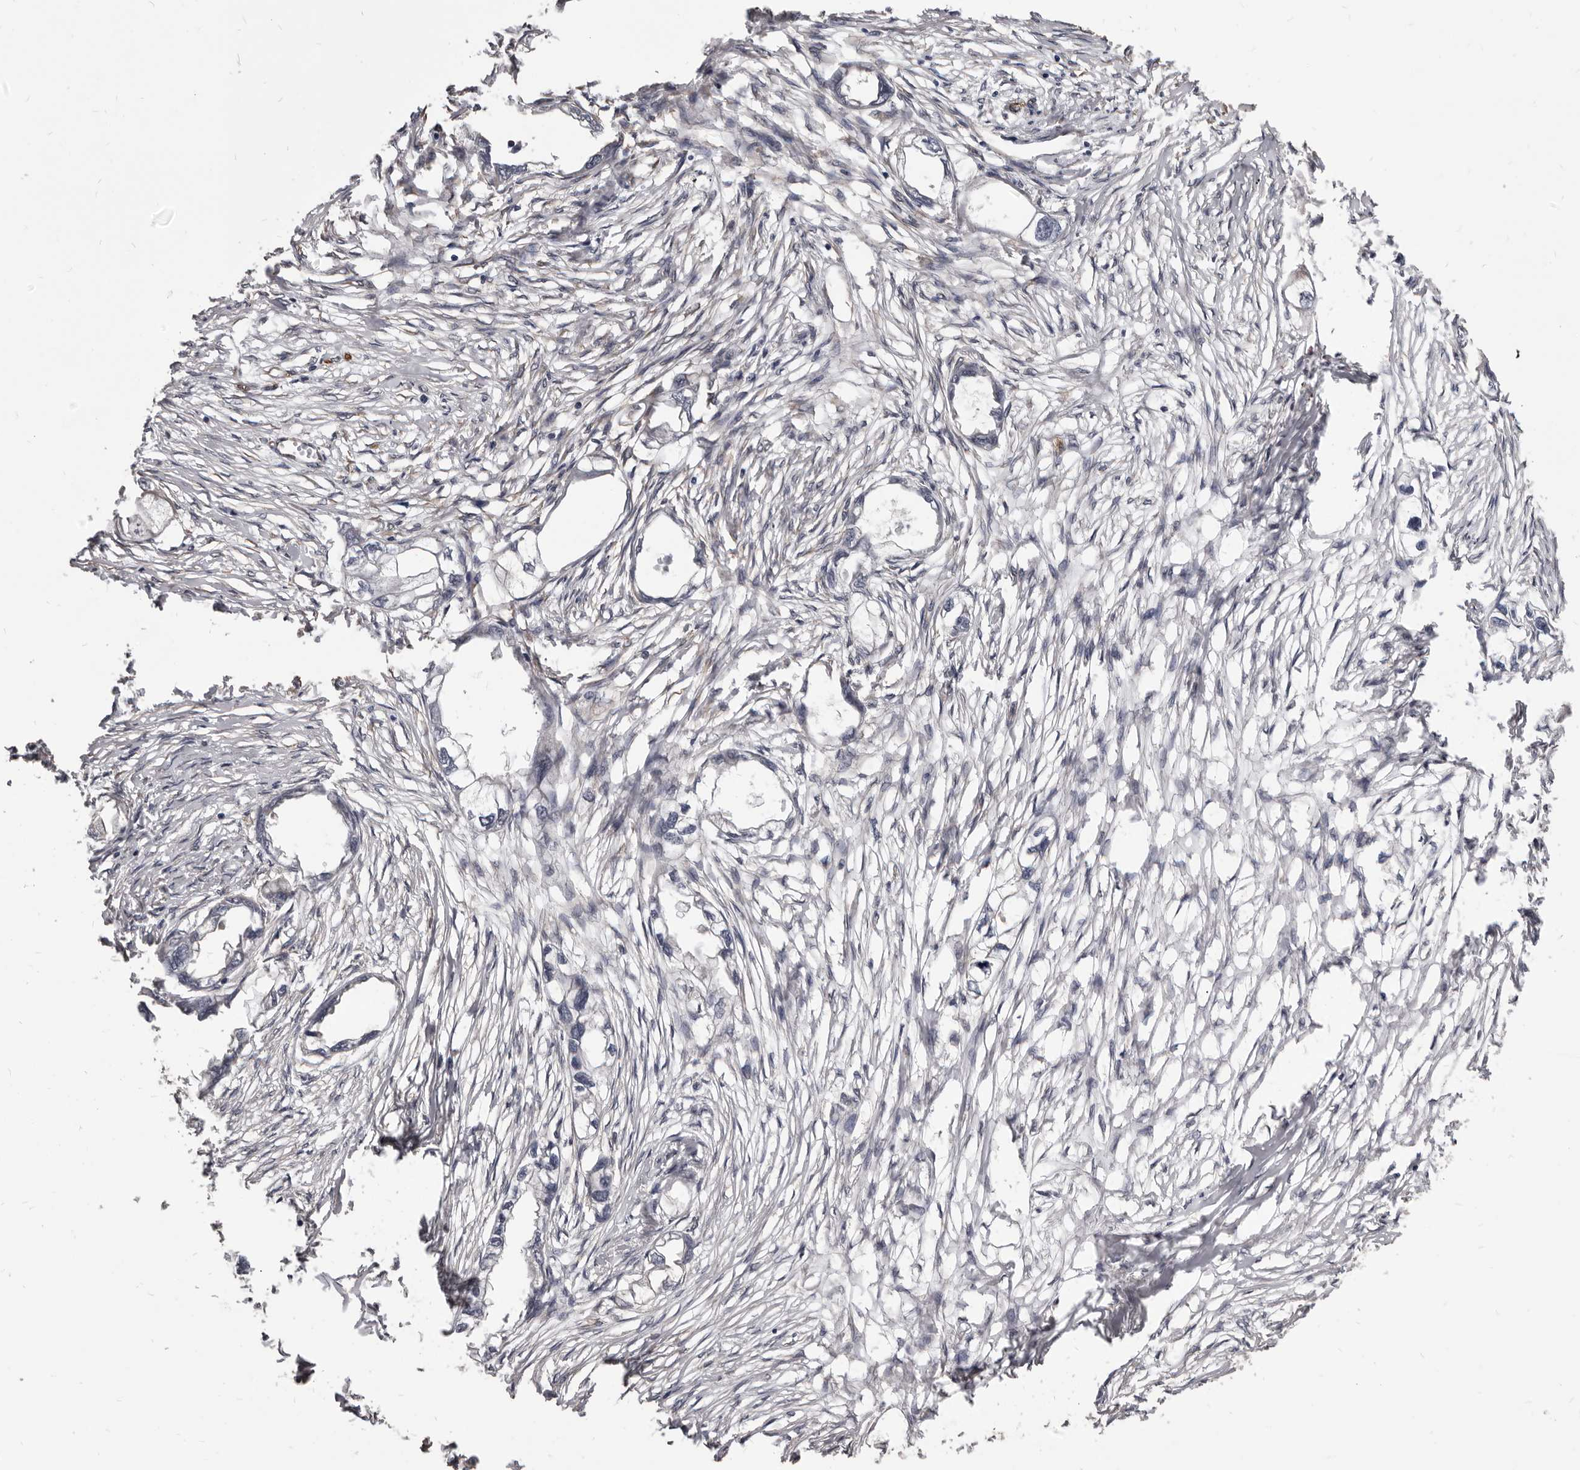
{"staining": {"intensity": "negative", "quantity": "none", "location": "none"}, "tissue": "endometrial cancer", "cell_type": "Tumor cells", "image_type": "cancer", "snomed": [{"axis": "morphology", "description": "Adenocarcinoma, NOS"}, {"axis": "morphology", "description": "Adenocarcinoma, metastatic, NOS"}, {"axis": "topography", "description": "Adipose tissue"}, {"axis": "topography", "description": "Endometrium"}], "caption": "Protein analysis of endometrial cancer (adenocarcinoma) demonstrates no significant expression in tumor cells. (DAB (3,3'-diaminobenzidine) immunohistochemistry (IHC) visualized using brightfield microscopy, high magnification).", "gene": "ADAMTS20", "patient": {"sex": "female", "age": 67}}